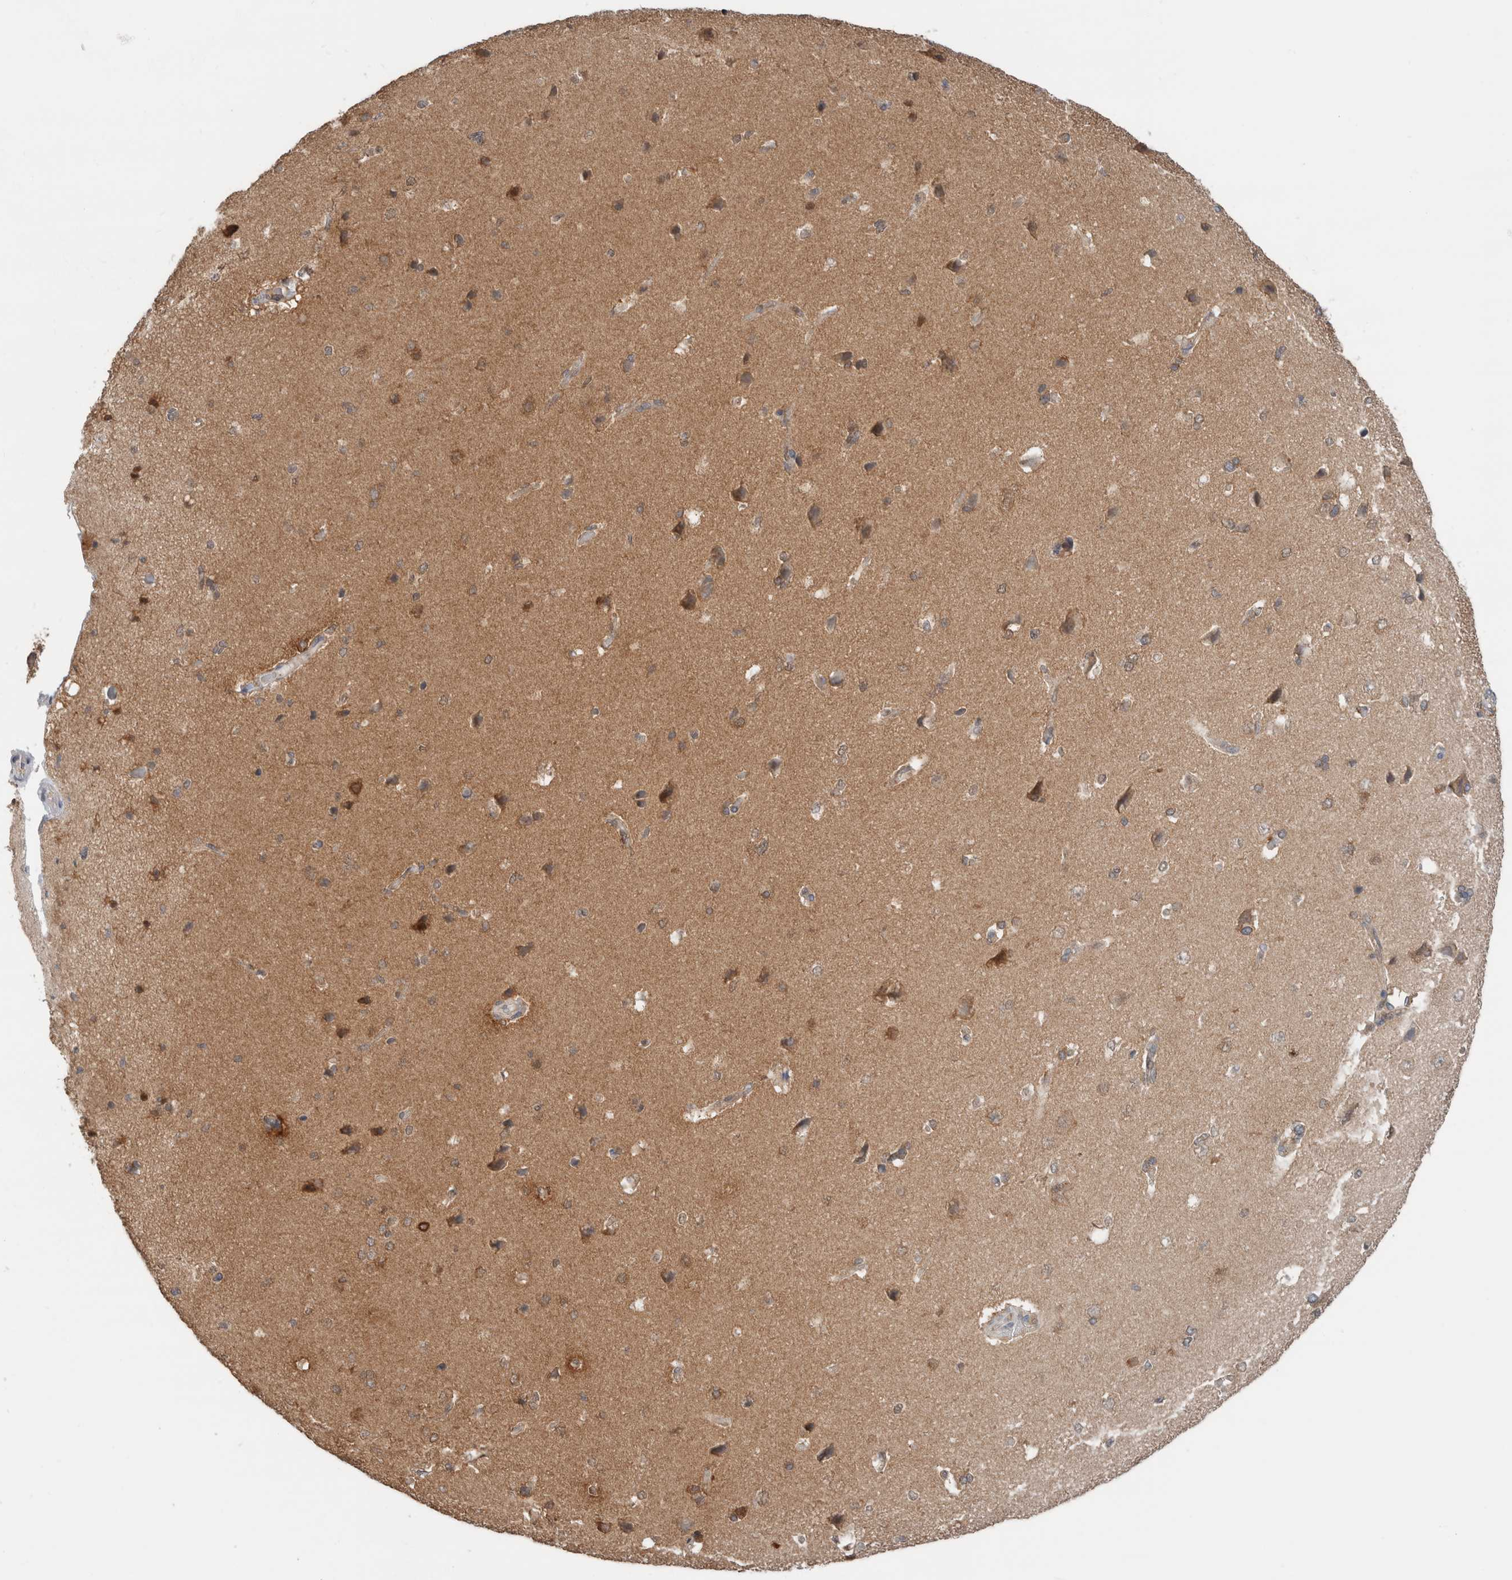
{"staining": {"intensity": "moderate", "quantity": "<25%", "location": "cytoplasmic/membranous"}, "tissue": "cerebral cortex", "cell_type": "Endothelial cells", "image_type": "normal", "snomed": [{"axis": "morphology", "description": "Normal tissue, NOS"}, {"axis": "topography", "description": "Cerebral cortex"}], "caption": "Brown immunohistochemical staining in unremarkable human cerebral cortex demonstrates moderate cytoplasmic/membranous positivity in approximately <25% of endothelial cells.", "gene": "XPNPEP1", "patient": {"sex": "male", "age": 62}}